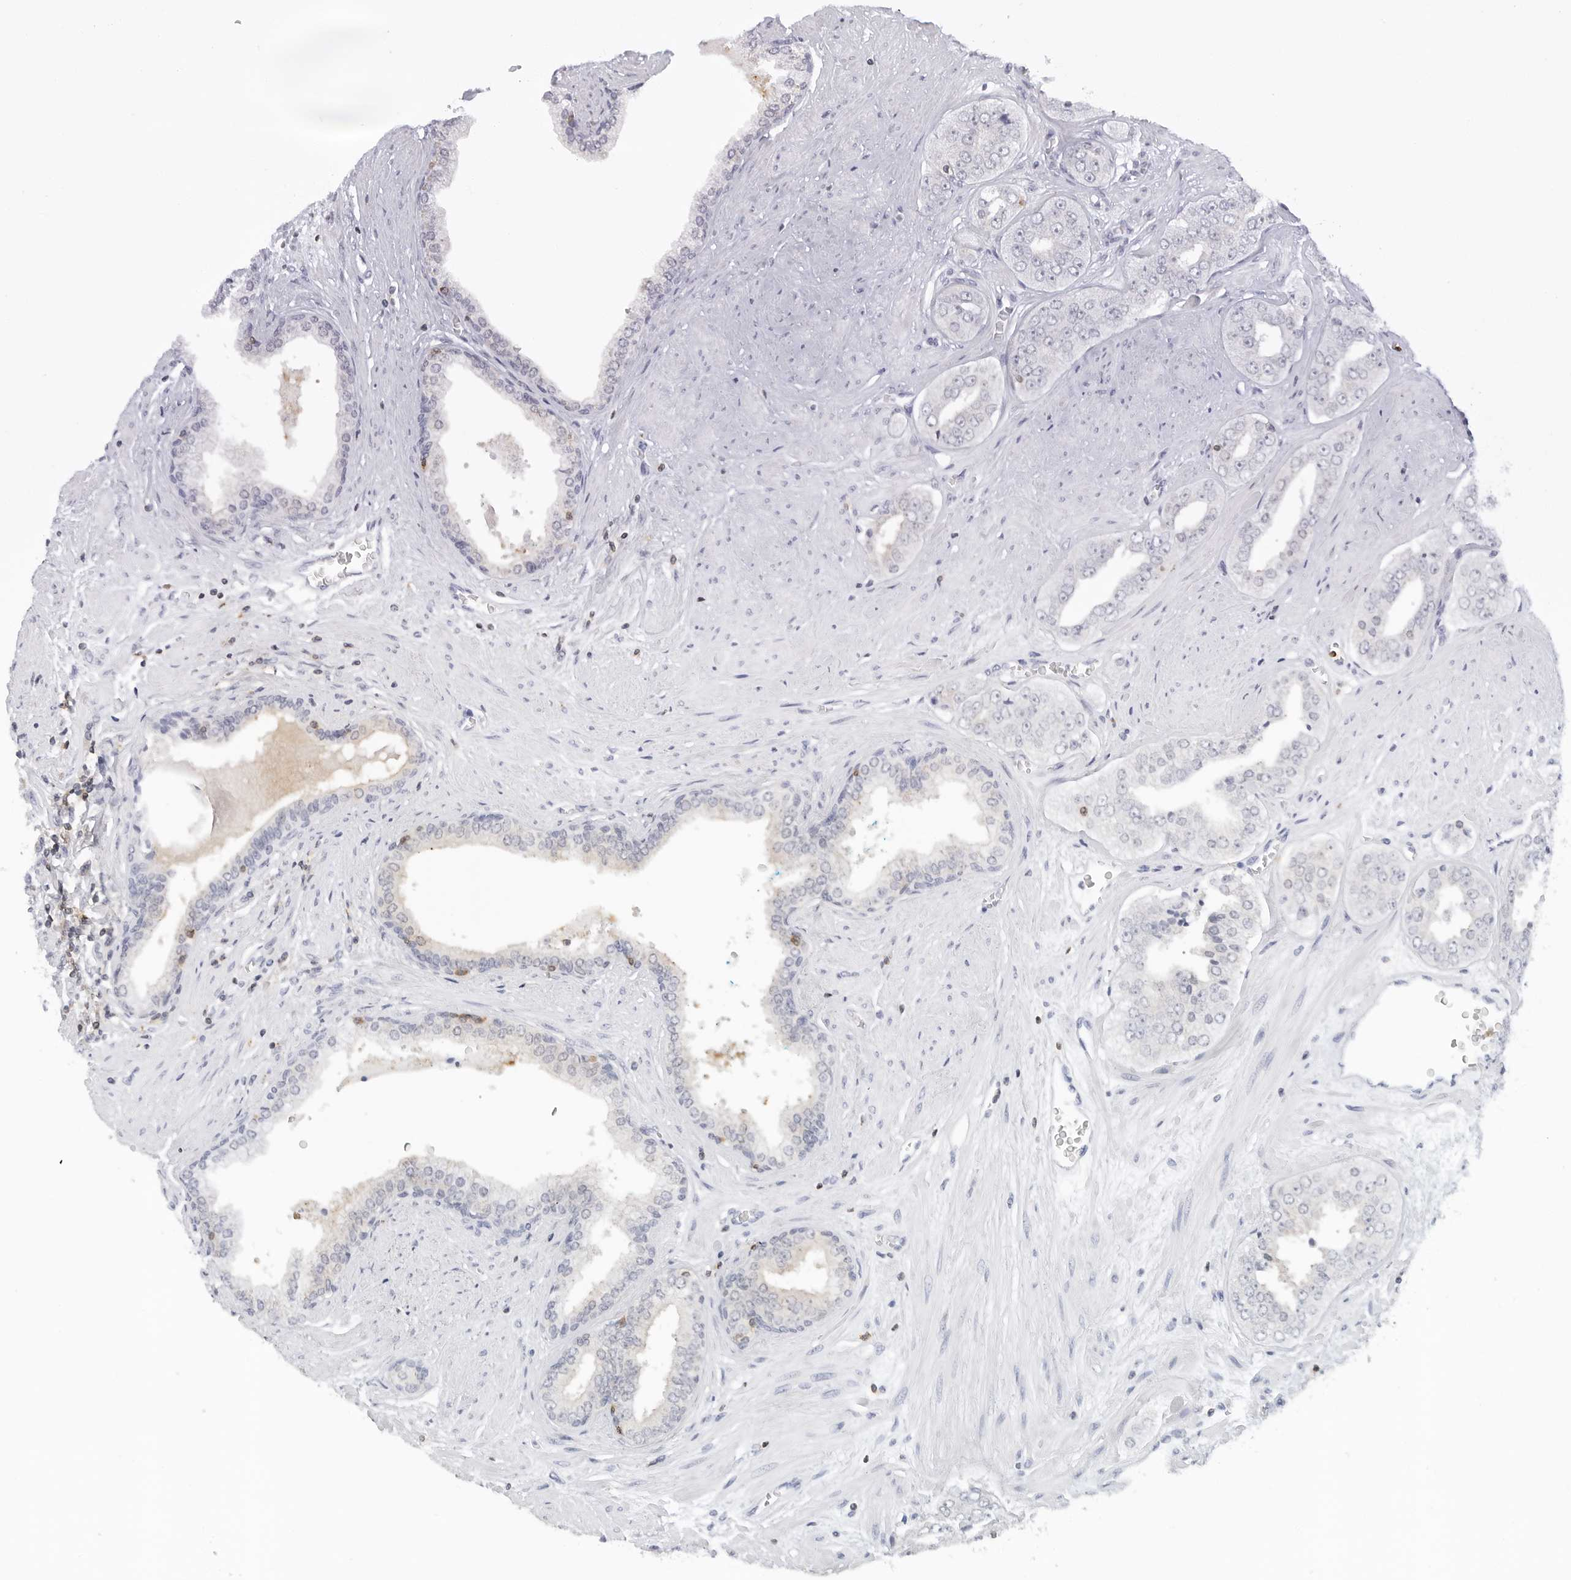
{"staining": {"intensity": "negative", "quantity": "none", "location": "none"}, "tissue": "prostate cancer", "cell_type": "Tumor cells", "image_type": "cancer", "snomed": [{"axis": "morphology", "description": "Adenocarcinoma, High grade"}, {"axis": "topography", "description": "Prostate"}], "caption": "Adenocarcinoma (high-grade) (prostate) was stained to show a protein in brown. There is no significant positivity in tumor cells.", "gene": "SLC9A3R1", "patient": {"sex": "male", "age": 71}}